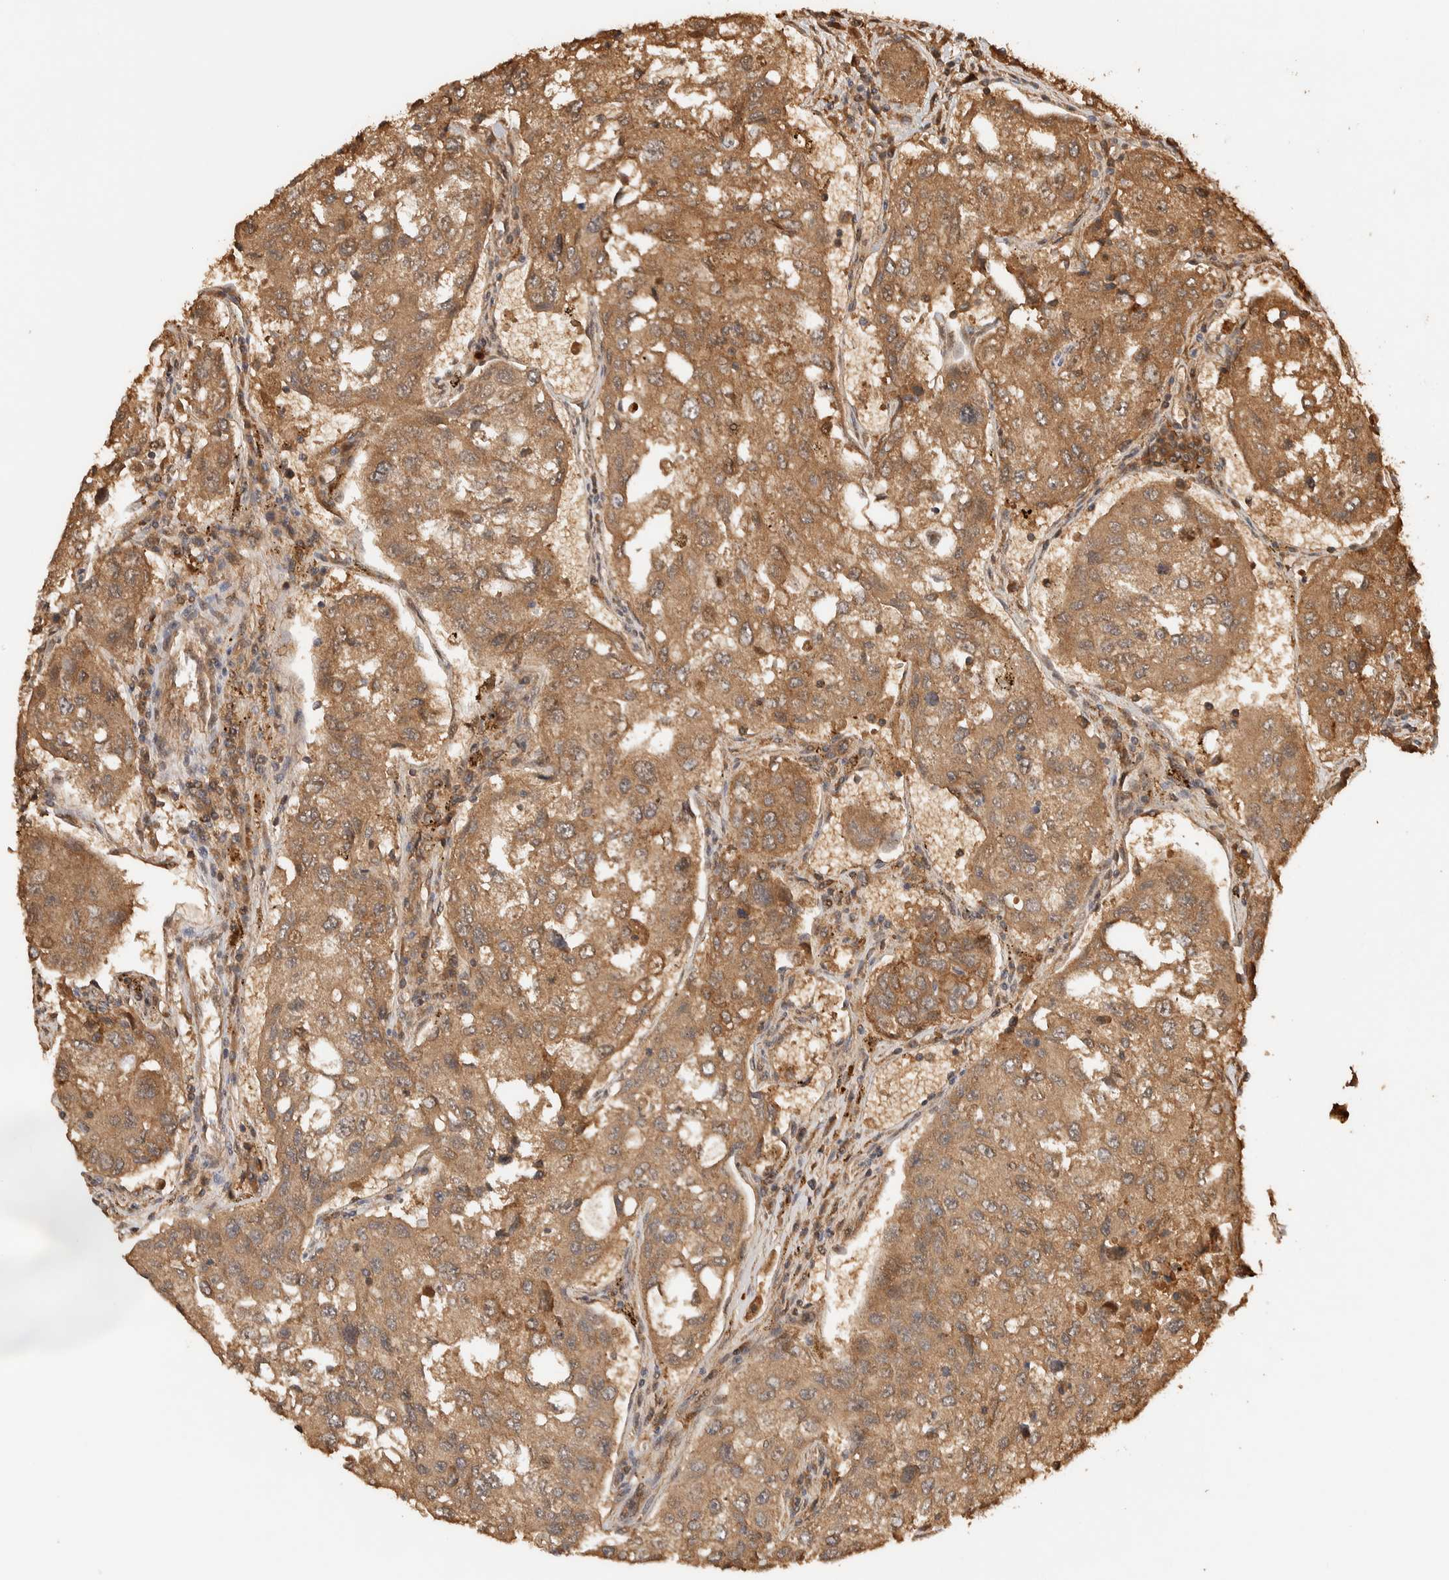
{"staining": {"intensity": "moderate", "quantity": ">75%", "location": "cytoplasmic/membranous"}, "tissue": "urothelial cancer", "cell_type": "Tumor cells", "image_type": "cancer", "snomed": [{"axis": "morphology", "description": "Urothelial carcinoma, High grade"}, {"axis": "topography", "description": "Lymph node"}, {"axis": "topography", "description": "Urinary bladder"}], "caption": "Immunohistochemistry photomicrograph of neoplastic tissue: urothelial cancer stained using immunohistochemistry demonstrates medium levels of moderate protein expression localized specifically in the cytoplasmic/membranous of tumor cells, appearing as a cytoplasmic/membranous brown color.", "gene": "TTI2", "patient": {"sex": "male", "age": 51}}